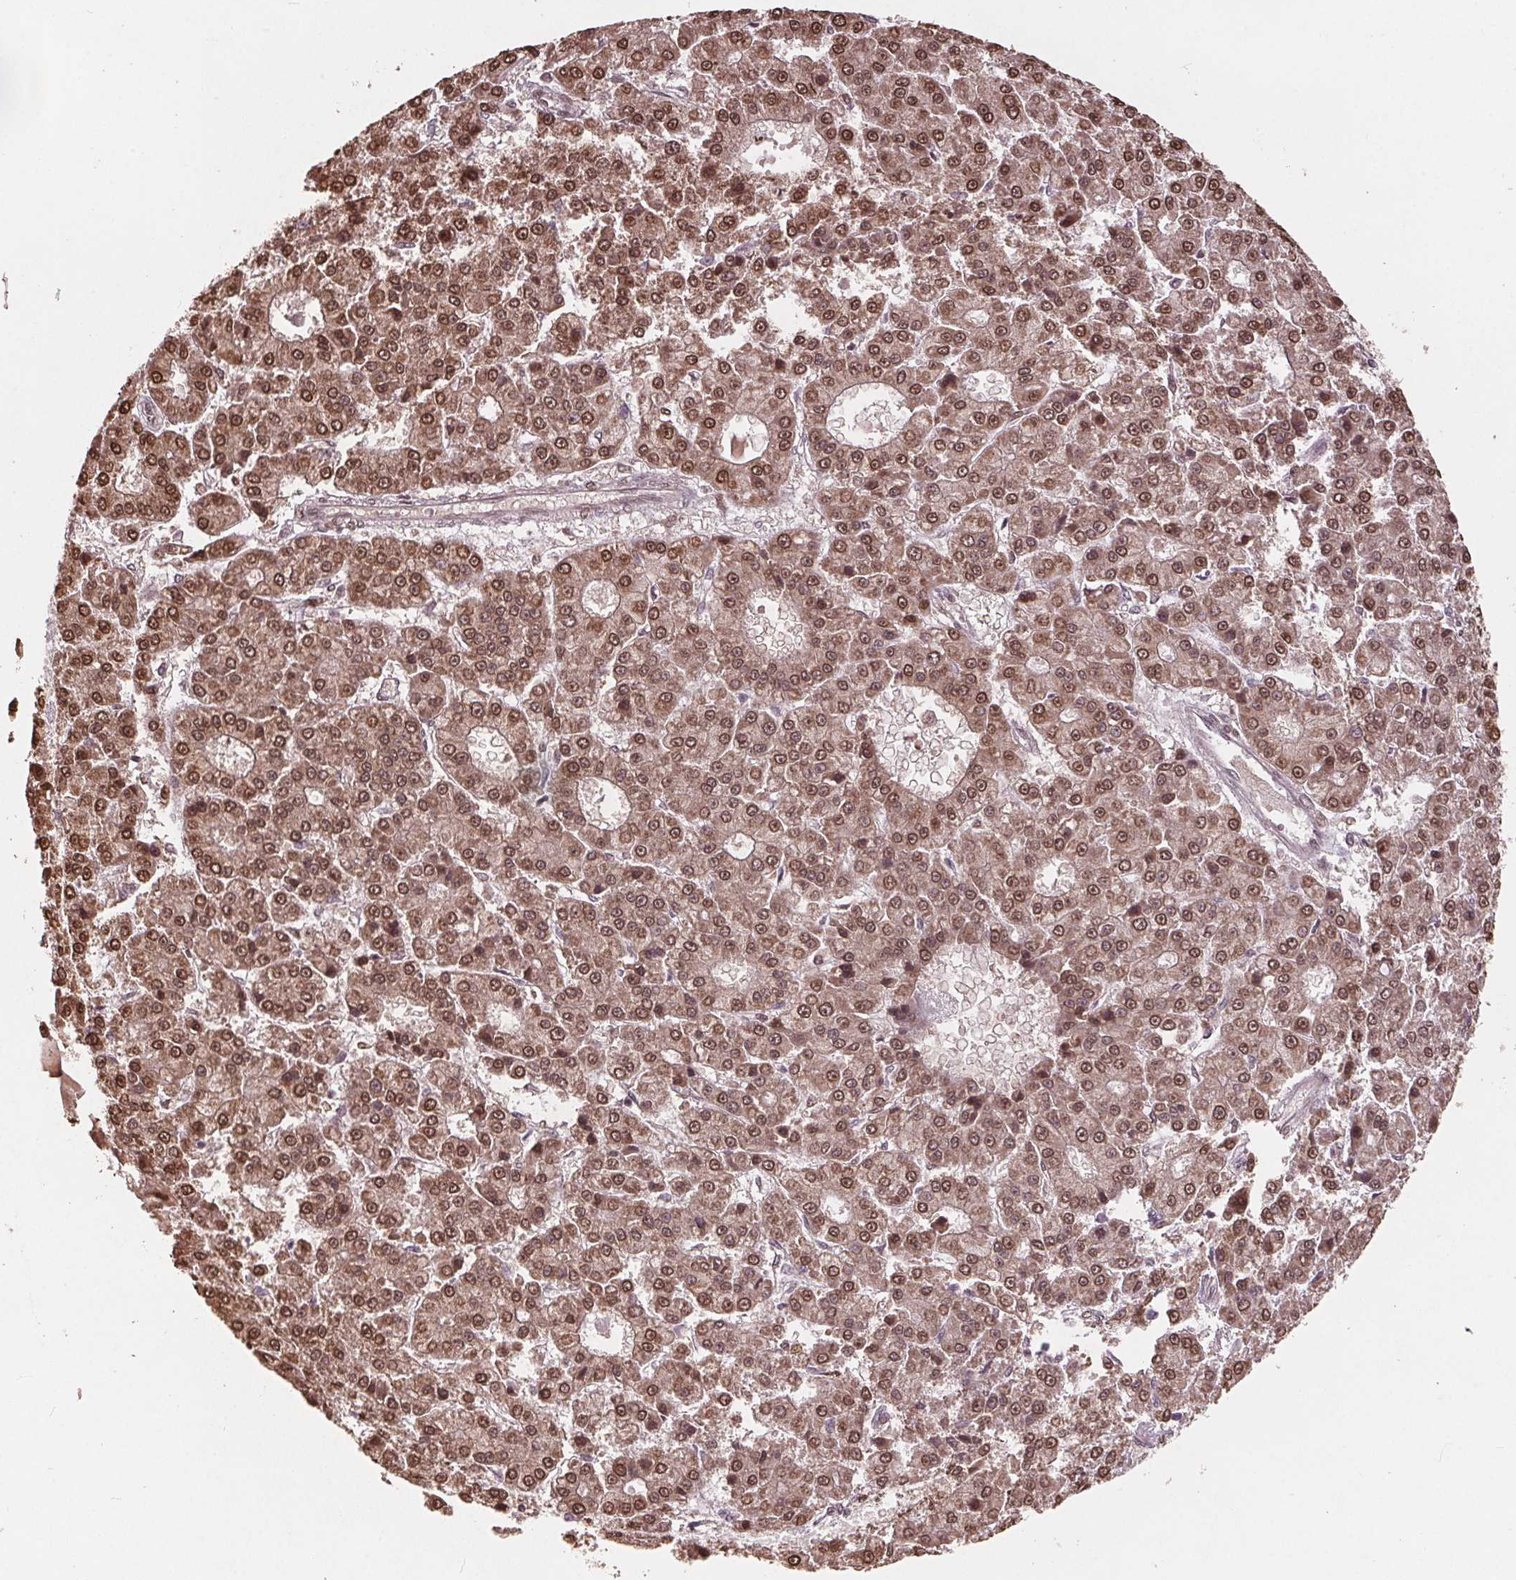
{"staining": {"intensity": "moderate", "quantity": ">75%", "location": "cytoplasmic/membranous,nuclear"}, "tissue": "liver cancer", "cell_type": "Tumor cells", "image_type": "cancer", "snomed": [{"axis": "morphology", "description": "Carcinoma, Hepatocellular, NOS"}, {"axis": "topography", "description": "Liver"}], "caption": "Liver hepatocellular carcinoma stained with immunohistochemistry reveals moderate cytoplasmic/membranous and nuclear staining in approximately >75% of tumor cells.", "gene": "HIF1AN", "patient": {"sex": "male", "age": 70}}